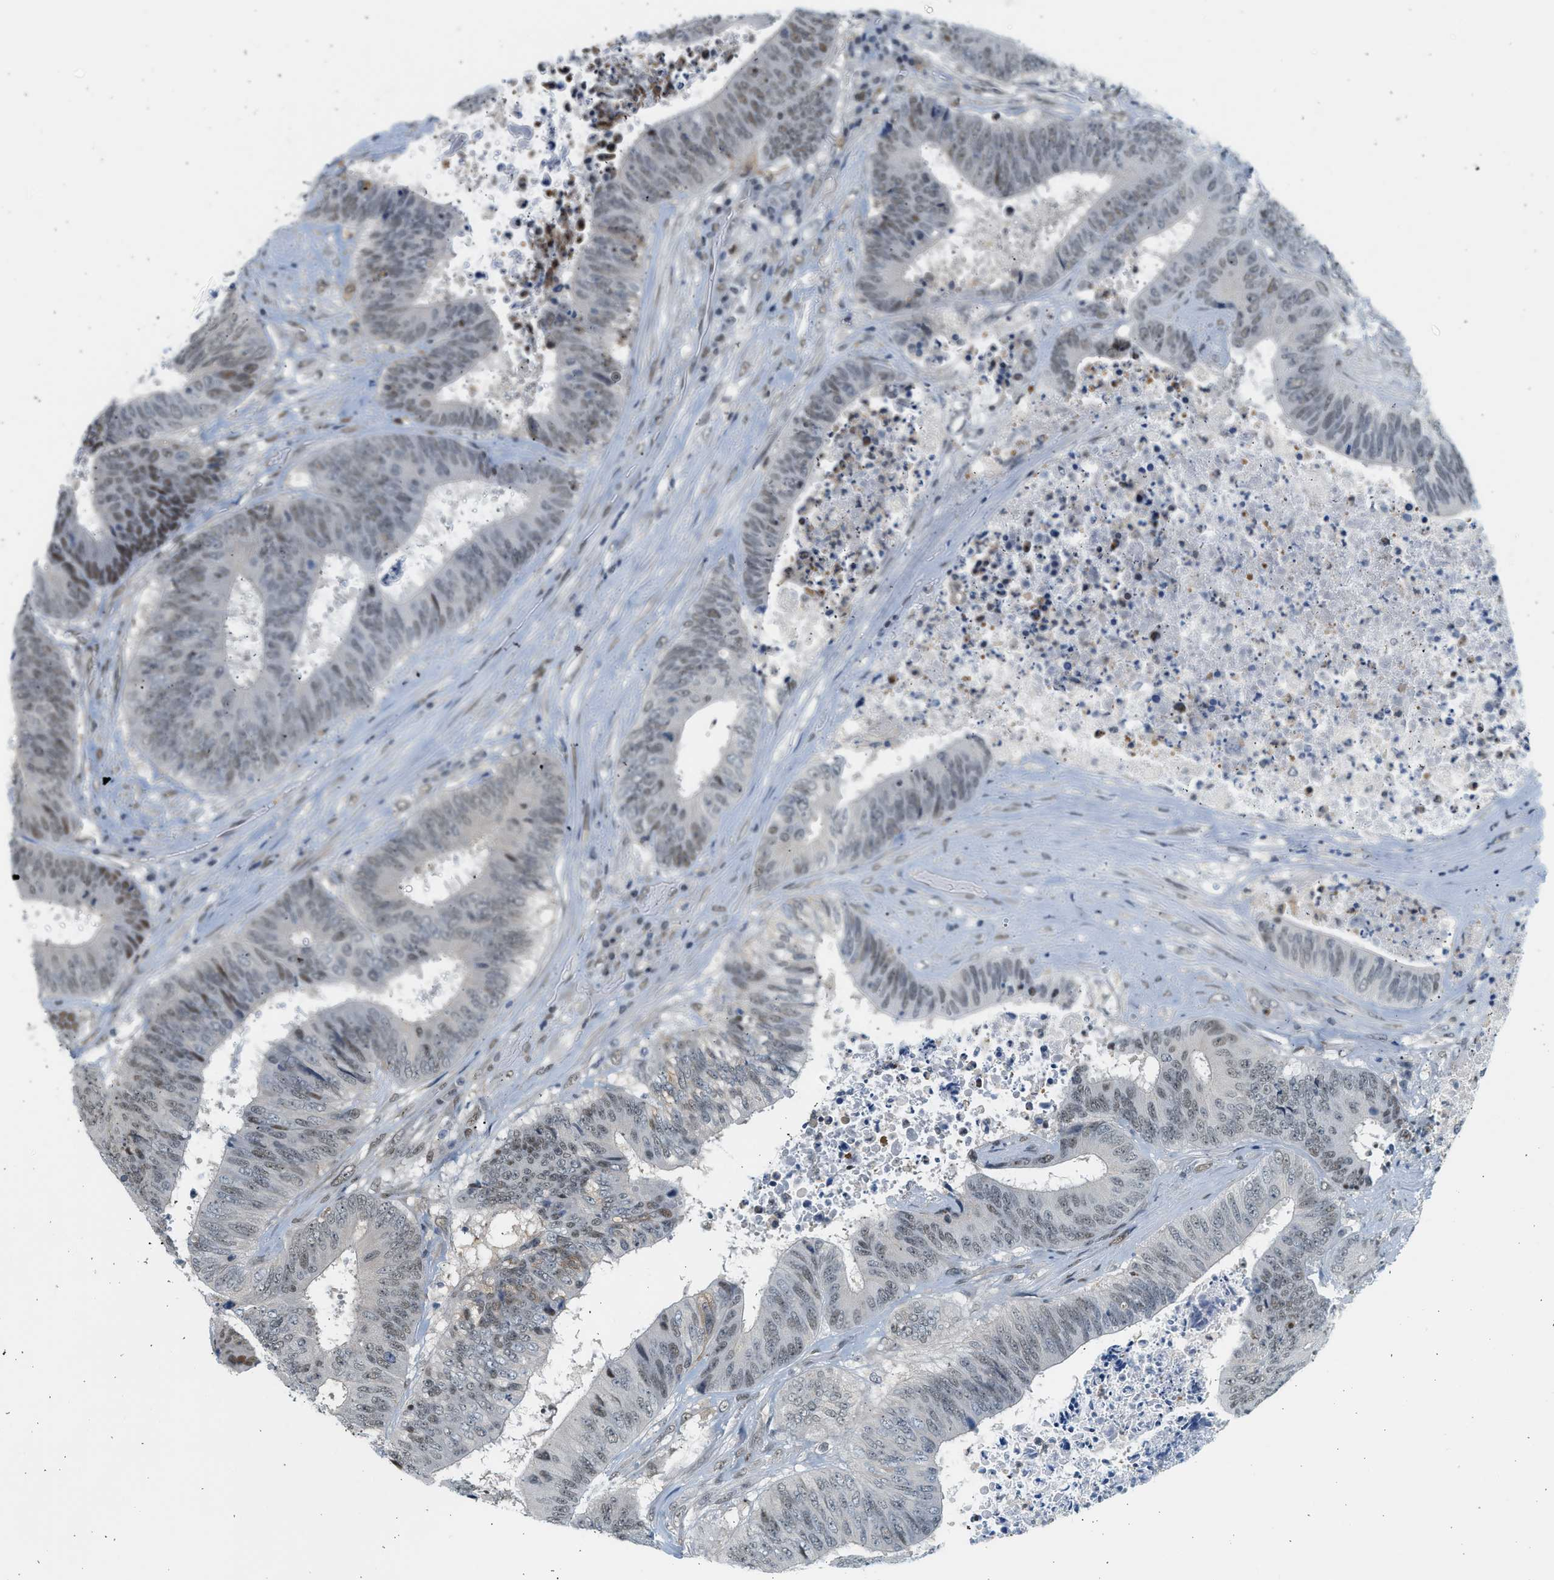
{"staining": {"intensity": "weak", "quantity": "<25%", "location": "nuclear"}, "tissue": "colorectal cancer", "cell_type": "Tumor cells", "image_type": "cancer", "snomed": [{"axis": "morphology", "description": "Adenocarcinoma, NOS"}, {"axis": "topography", "description": "Rectum"}], "caption": "Colorectal adenocarcinoma stained for a protein using immunohistochemistry shows no expression tumor cells.", "gene": "HIPK1", "patient": {"sex": "male", "age": 72}}